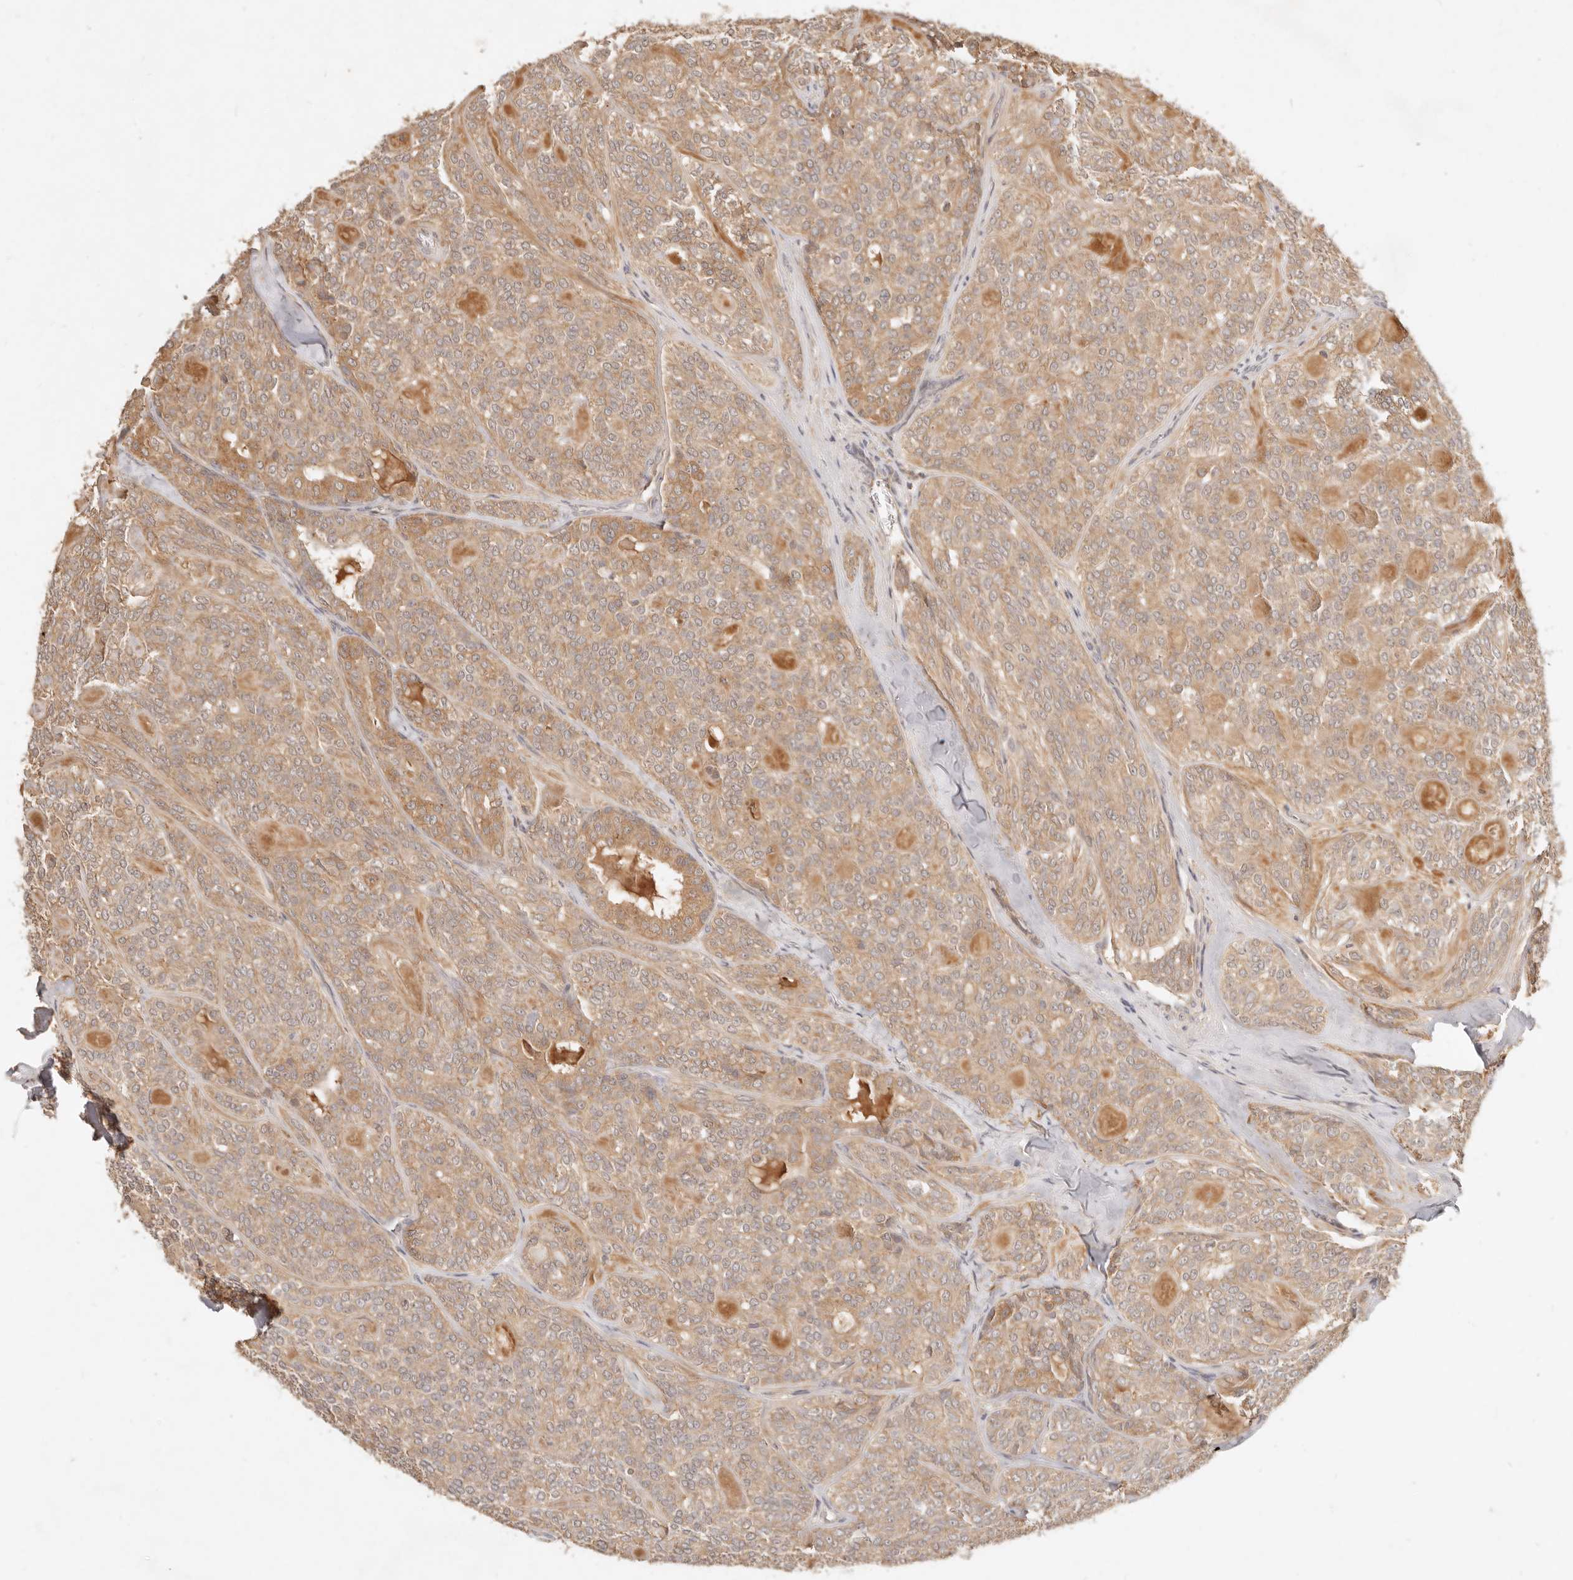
{"staining": {"intensity": "moderate", "quantity": ">75%", "location": "cytoplasmic/membranous"}, "tissue": "head and neck cancer", "cell_type": "Tumor cells", "image_type": "cancer", "snomed": [{"axis": "morphology", "description": "Adenocarcinoma, NOS"}, {"axis": "topography", "description": "Head-Neck"}], "caption": "Head and neck adenocarcinoma stained with a brown dye shows moderate cytoplasmic/membranous positive staining in about >75% of tumor cells.", "gene": "FREM2", "patient": {"sex": "male", "age": 66}}